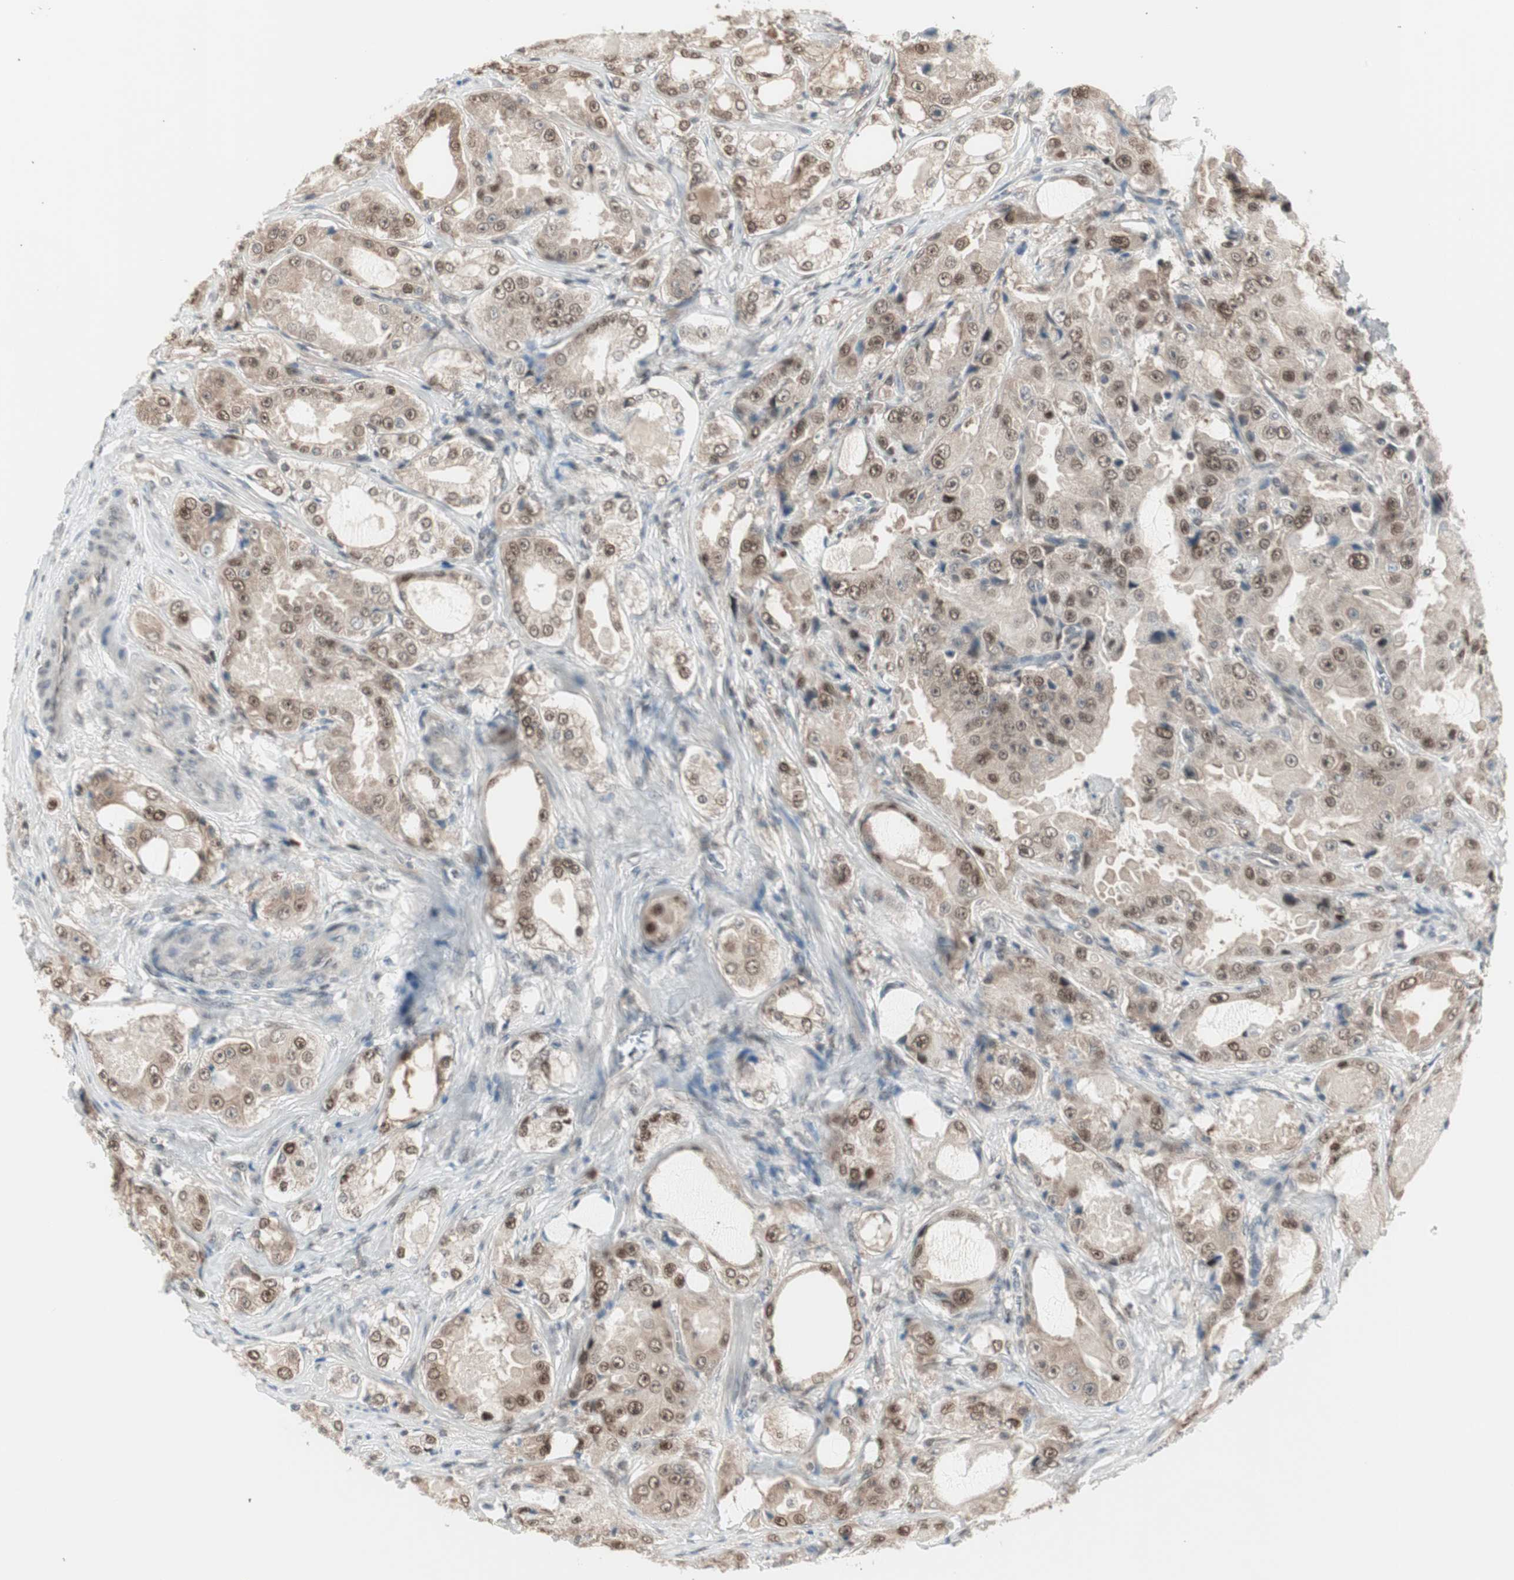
{"staining": {"intensity": "moderate", "quantity": ">75%", "location": "cytoplasmic/membranous,nuclear"}, "tissue": "prostate cancer", "cell_type": "Tumor cells", "image_type": "cancer", "snomed": [{"axis": "morphology", "description": "Adenocarcinoma, High grade"}, {"axis": "topography", "description": "Prostate"}], "caption": "DAB (3,3'-diaminobenzidine) immunohistochemical staining of prostate cancer (high-grade adenocarcinoma) demonstrates moderate cytoplasmic/membranous and nuclear protein positivity in approximately >75% of tumor cells.", "gene": "LONP2", "patient": {"sex": "male", "age": 73}}